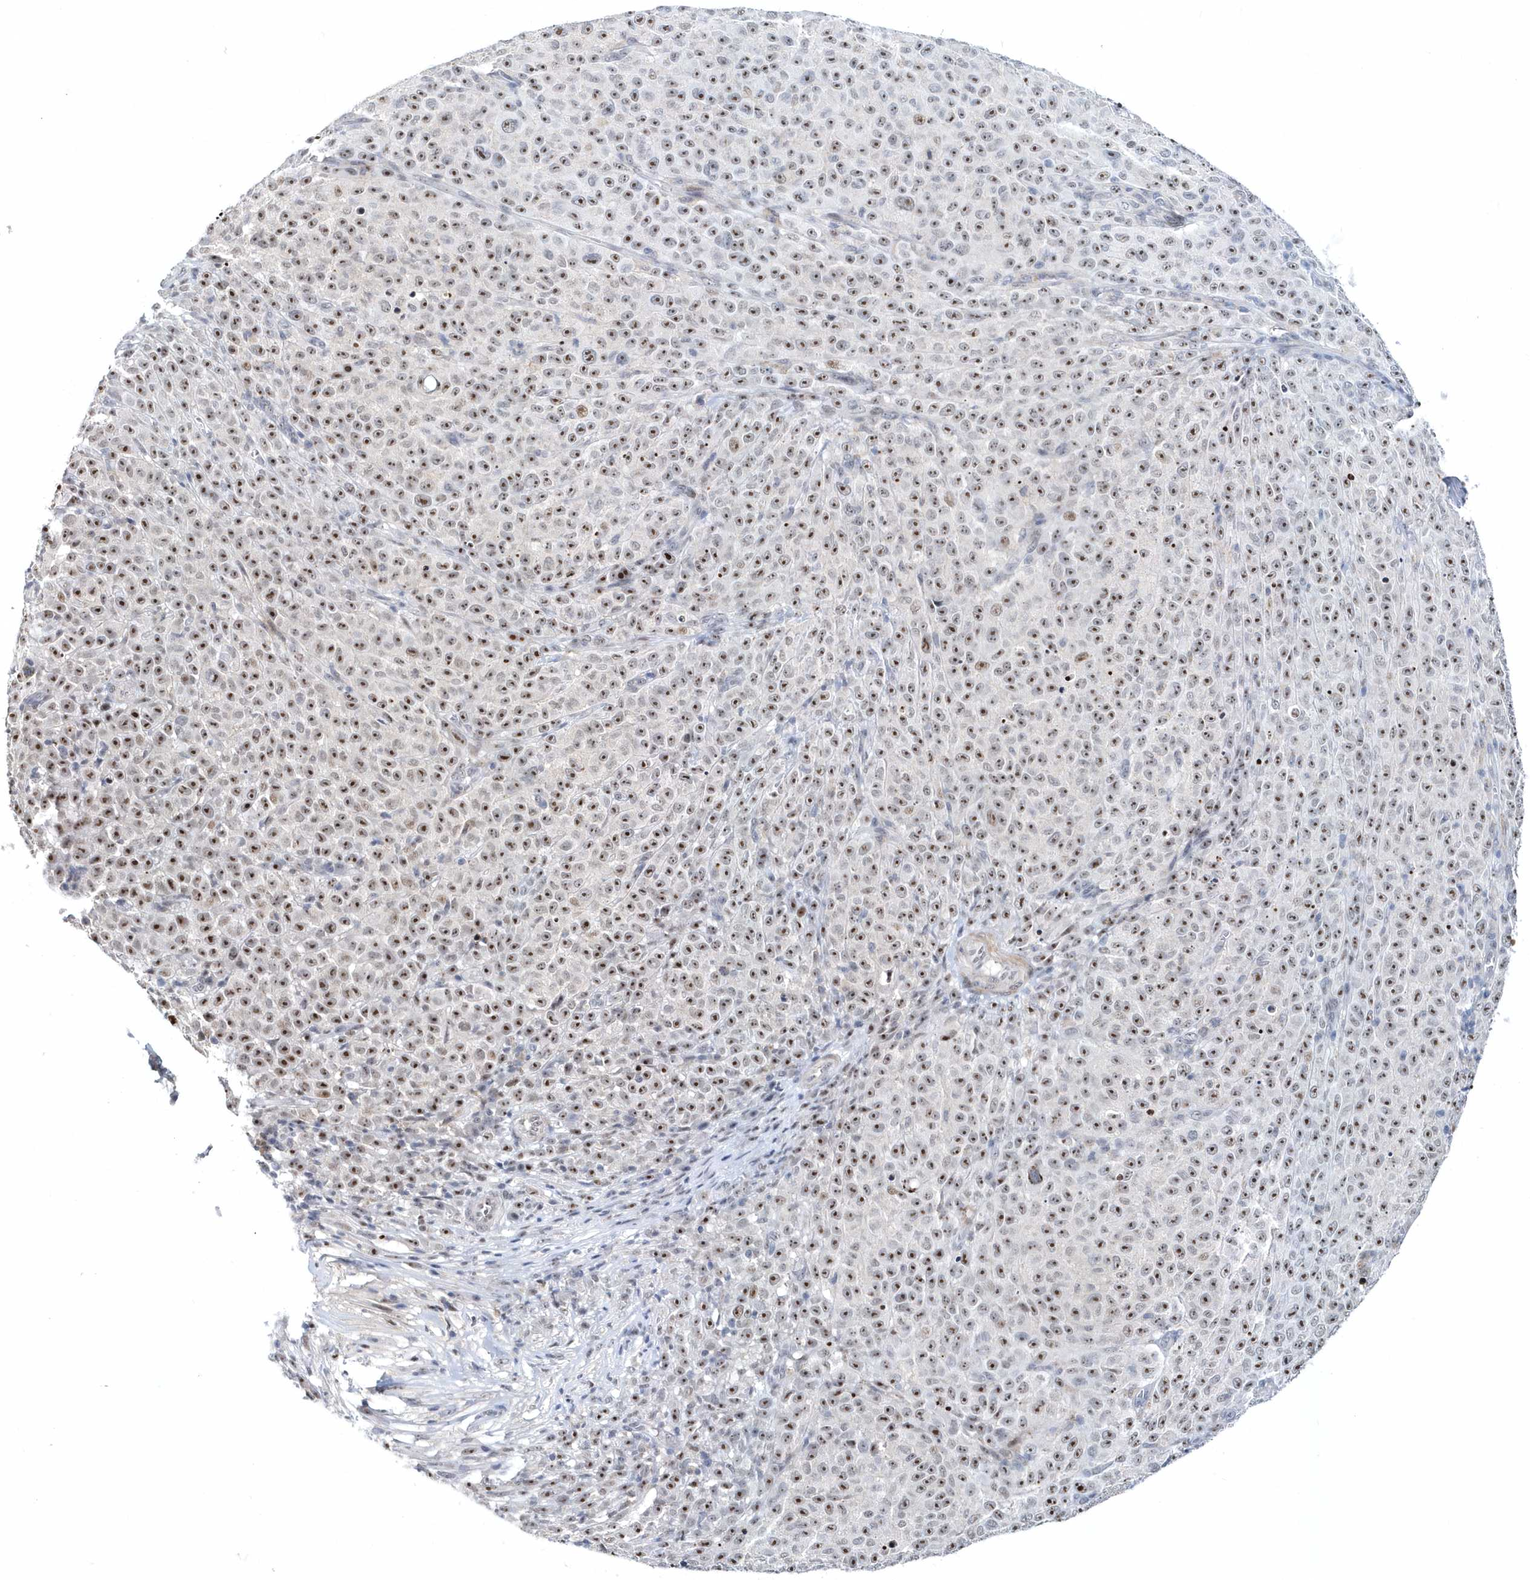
{"staining": {"intensity": "strong", "quantity": "25%-75%", "location": "nuclear"}, "tissue": "melanoma", "cell_type": "Tumor cells", "image_type": "cancer", "snomed": [{"axis": "morphology", "description": "Malignant melanoma, NOS"}, {"axis": "topography", "description": "Skin"}], "caption": "Immunohistochemical staining of human melanoma reveals high levels of strong nuclear positivity in about 25%-75% of tumor cells.", "gene": "ASCL4", "patient": {"sex": "female", "age": 82}}